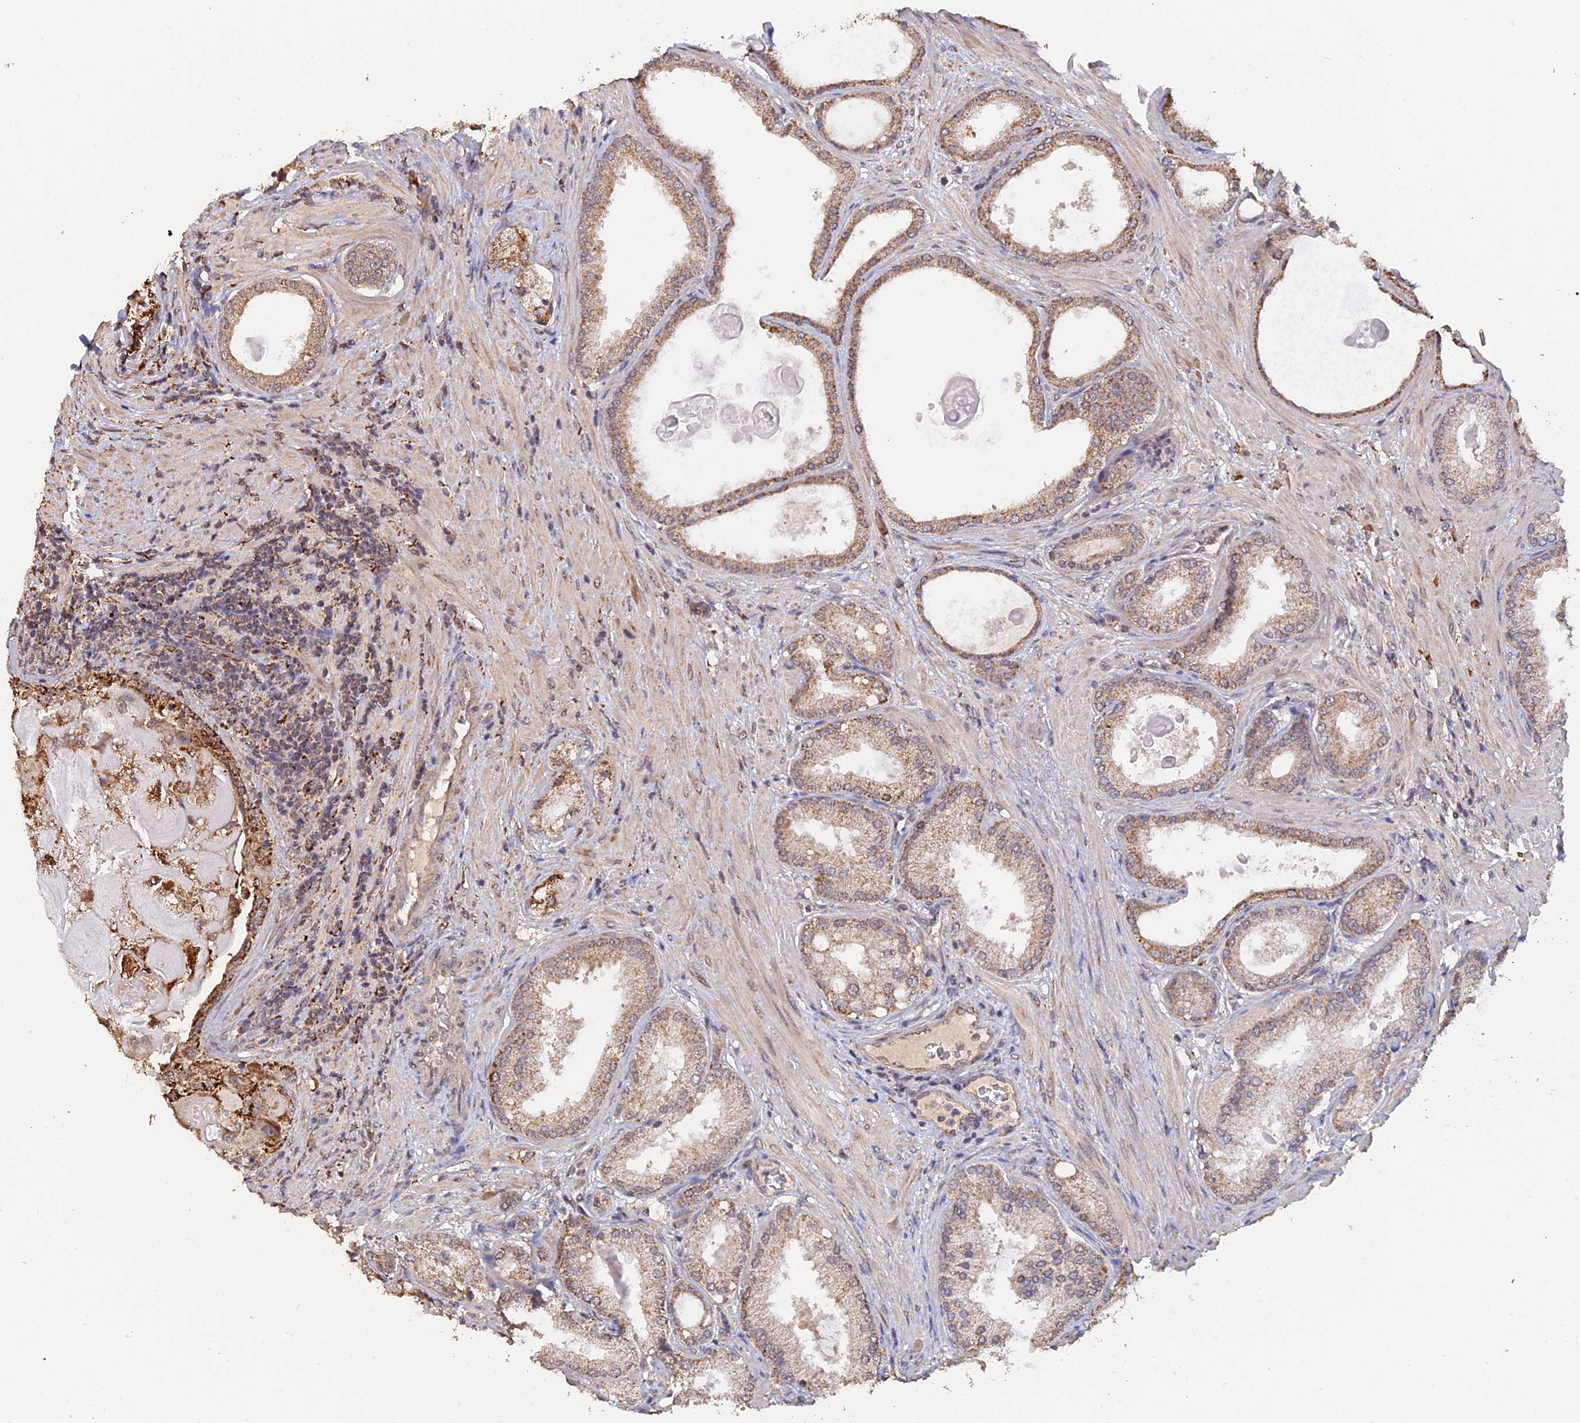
{"staining": {"intensity": "moderate", "quantity": ">75%", "location": "cytoplasmic/membranous,nuclear"}, "tissue": "prostate cancer", "cell_type": "Tumor cells", "image_type": "cancer", "snomed": [{"axis": "morphology", "description": "Adenocarcinoma, Low grade"}, {"axis": "topography", "description": "Prostate"}], "caption": "Immunohistochemical staining of prostate cancer (adenocarcinoma (low-grade)) exhibits moderate cytoplasmic/membranous and nuclear protein positivity in approximately >75% of tumor cells.", "gene": "FAM210B", "patient": {"sex": "male", "age": 59}}